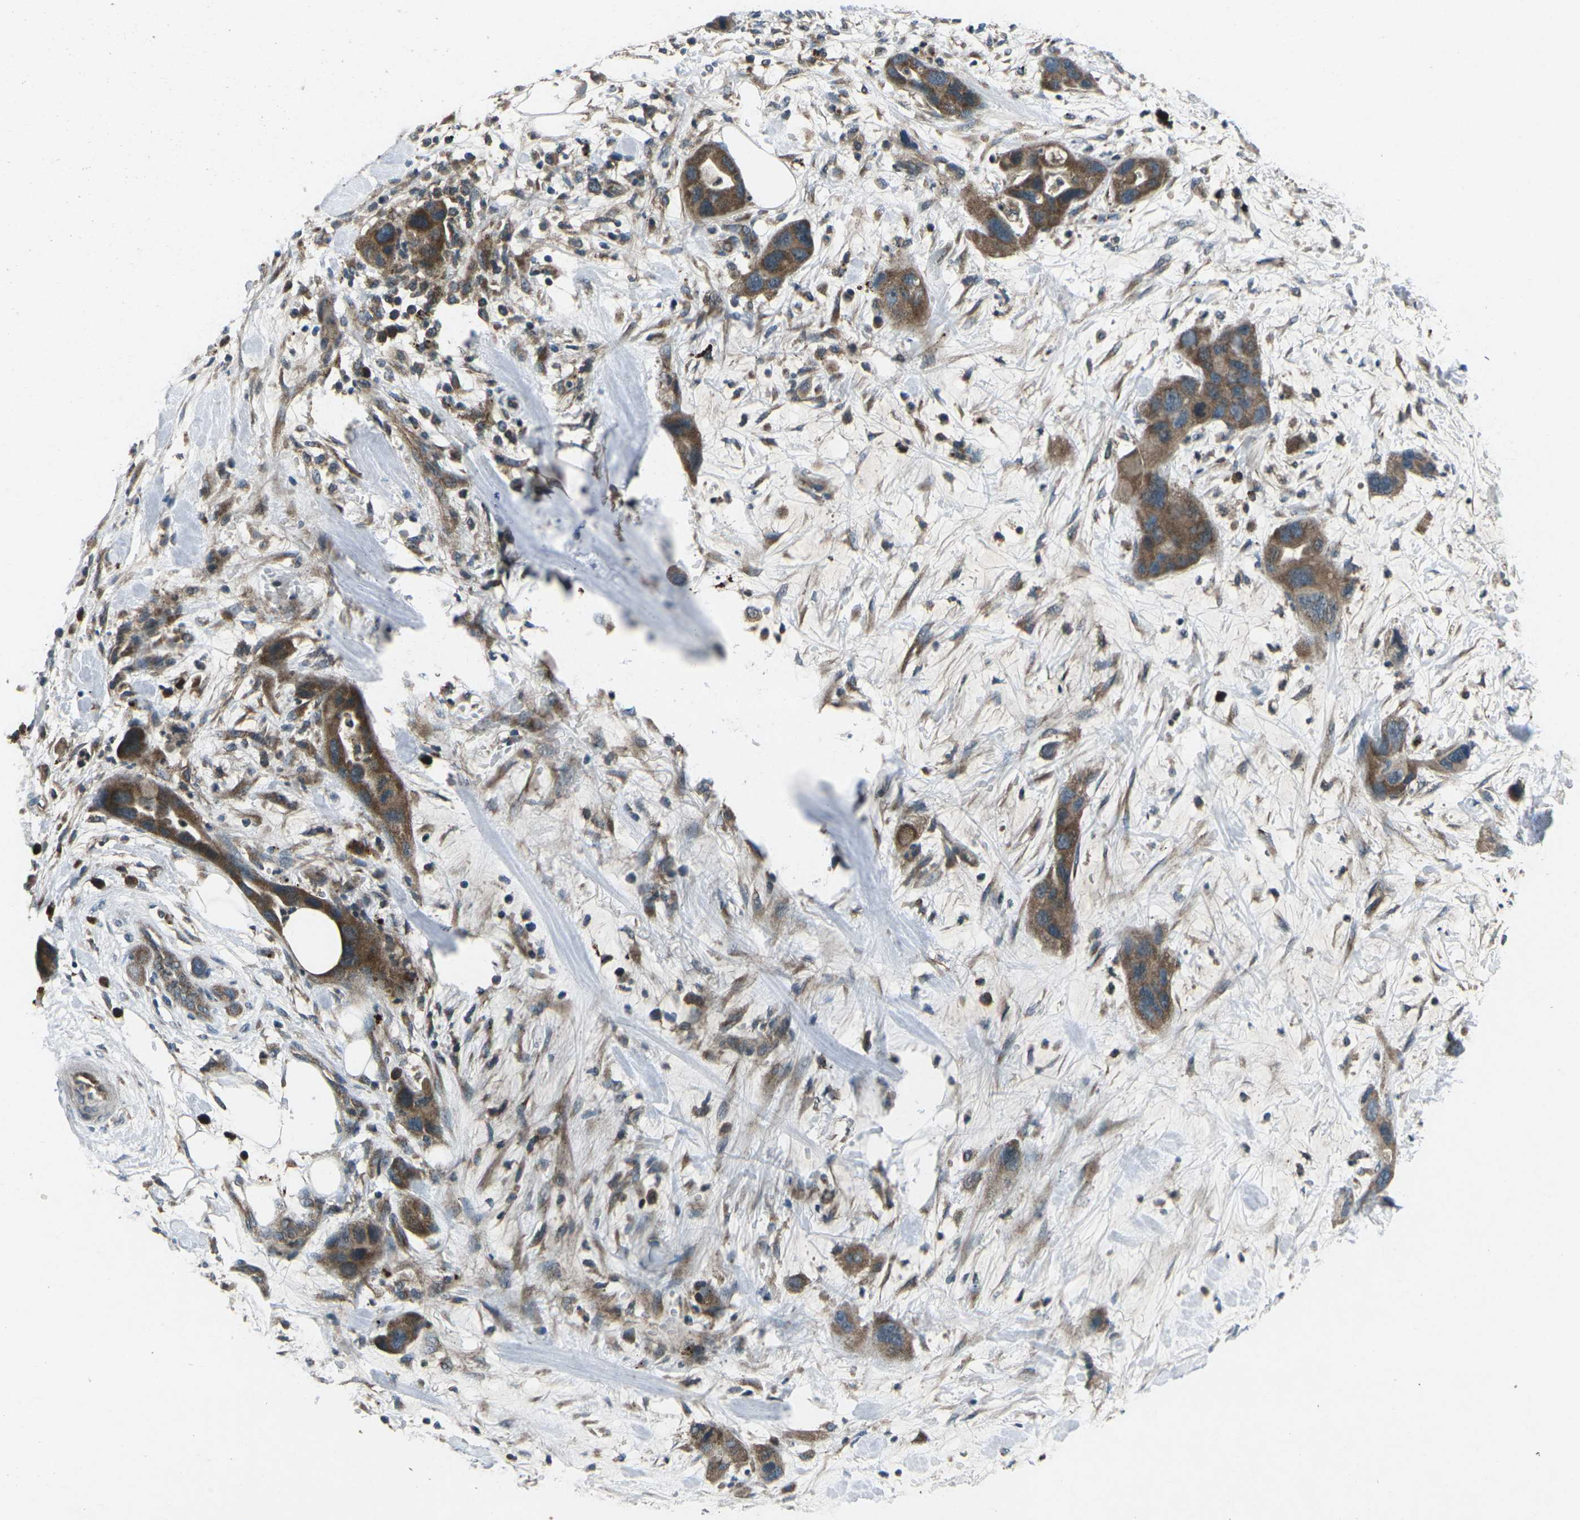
{"staining": {"intensity": "moderate", "quantity": ">75%", "location": "cytoplasmic/membranous"}, "tissue": "pancreatic cancer", "cell_type": "Tumor cells", "image_type": "cancer", "snomed": [{"axis": "morphology", "description": "Adenocarcinoma, NOS"}, {"axis": "topography", "description": "Pancreas"}], "caption": "IHC (DAB) staining of human adenocarcinoma (pancreatic) exhibits moderate cytoplasmic/membranous protein expression in about >75% of tumor cells. The protein of interest is stained brown, and the nuclei are stained in blue (DAB (3,3'-diaminobenzidine) IHC with brightfield microscopy, high magnification).", "gene": "CDK16", "patient": {"sex": "female", "age": 71}}